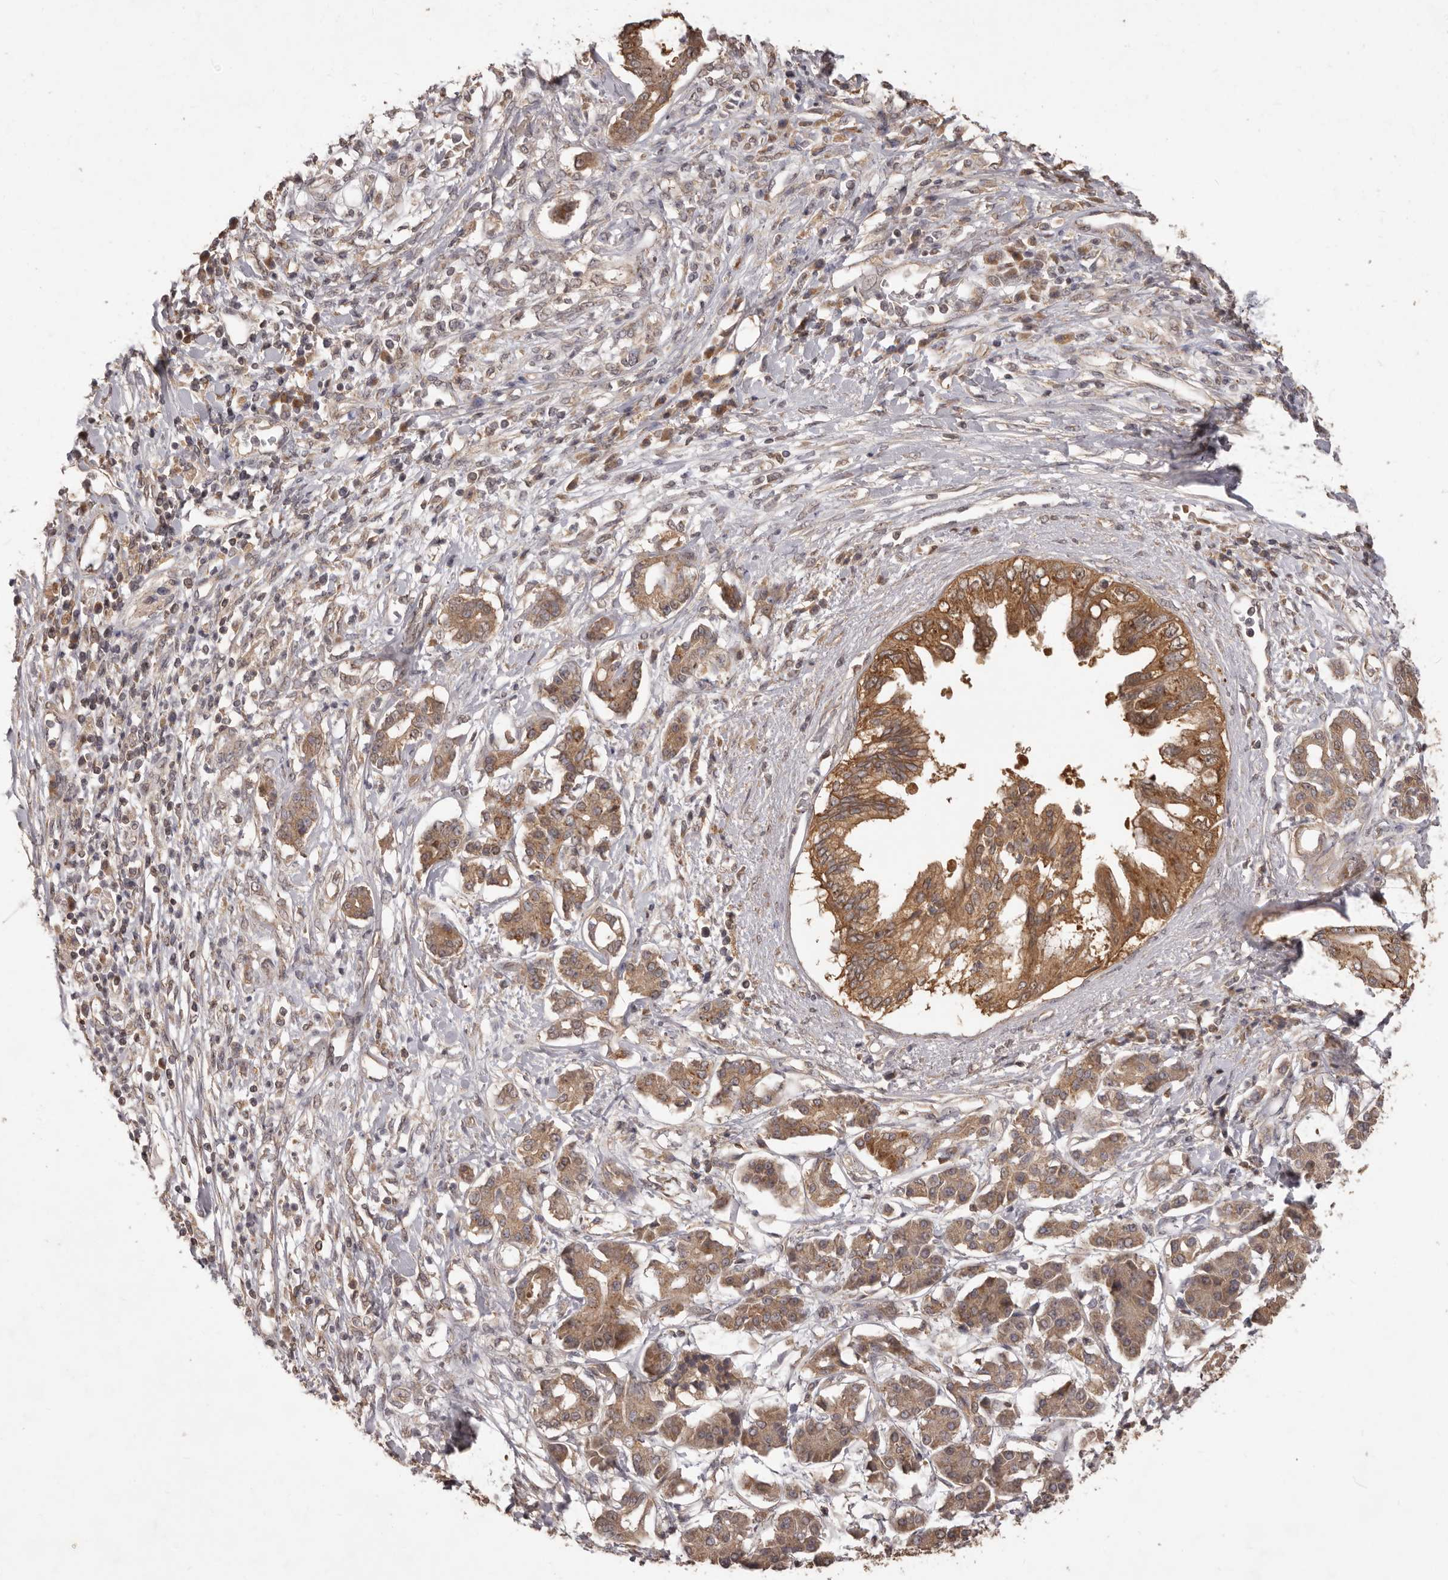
{"staining": {"intensity": "moderate", "quantity": ">75%", "location": "cytoplasmic/membranous"}, "tissue": "pancreatic cancer", "cell_type": "Tumor cells", "image_type": "cancer", "snomed": [{"axis": "morphology", "description": "Adenocarcinoma, NOS"}, {"axis": "topography", "description": "Pancreas"}], "caption": "Immunohistochemical staining of human pancreatic cancer demonstrates moderate cytoplasmic/membranous protein positivity in about >75% of tumor cells.", "gene": "MTO1", "patient": {"sex": "female", "age": 56}}